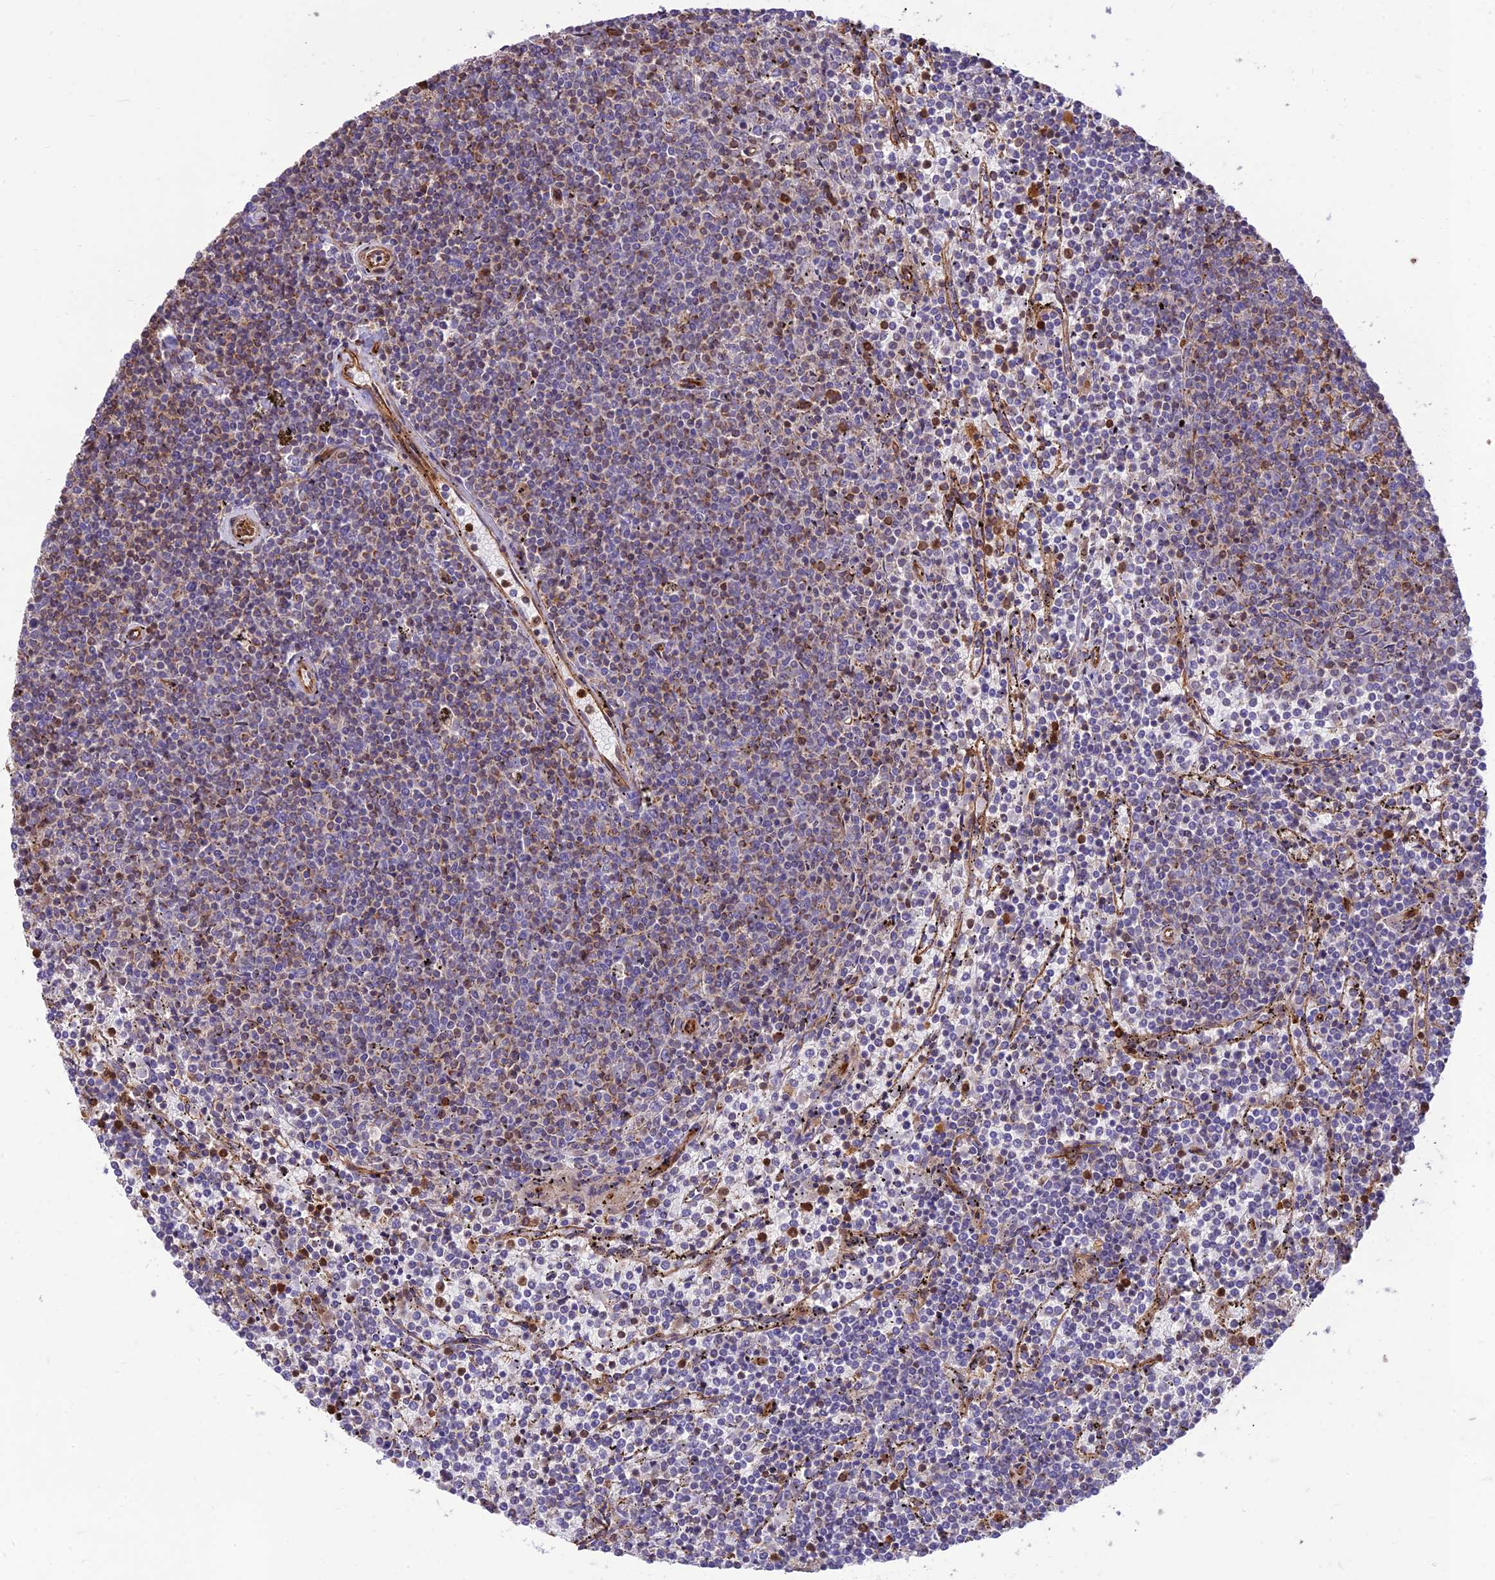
{"staining": {"intensity": "negative", "quantity": "none", "location": "none"}, "tissue": "lymphoma", "cell_type": "Tumor cells", "image_type": "cancer", "snomed": [{"axis": "morphology", "description": "Malignant lymphoma, non-Hodgkin's type, Low grade"}, {"axis": "topography", "description": "Spleen"}], "caption": "DAB (3,3'-diaminobenzidine) immunohistochemical staining of low-grade malignant lymphoma, non-Hodgkin's type demonstrates no significant staining in tumor cells.", "gene": "HPSE2", "patient": {"sex": "female", "age": 50}}